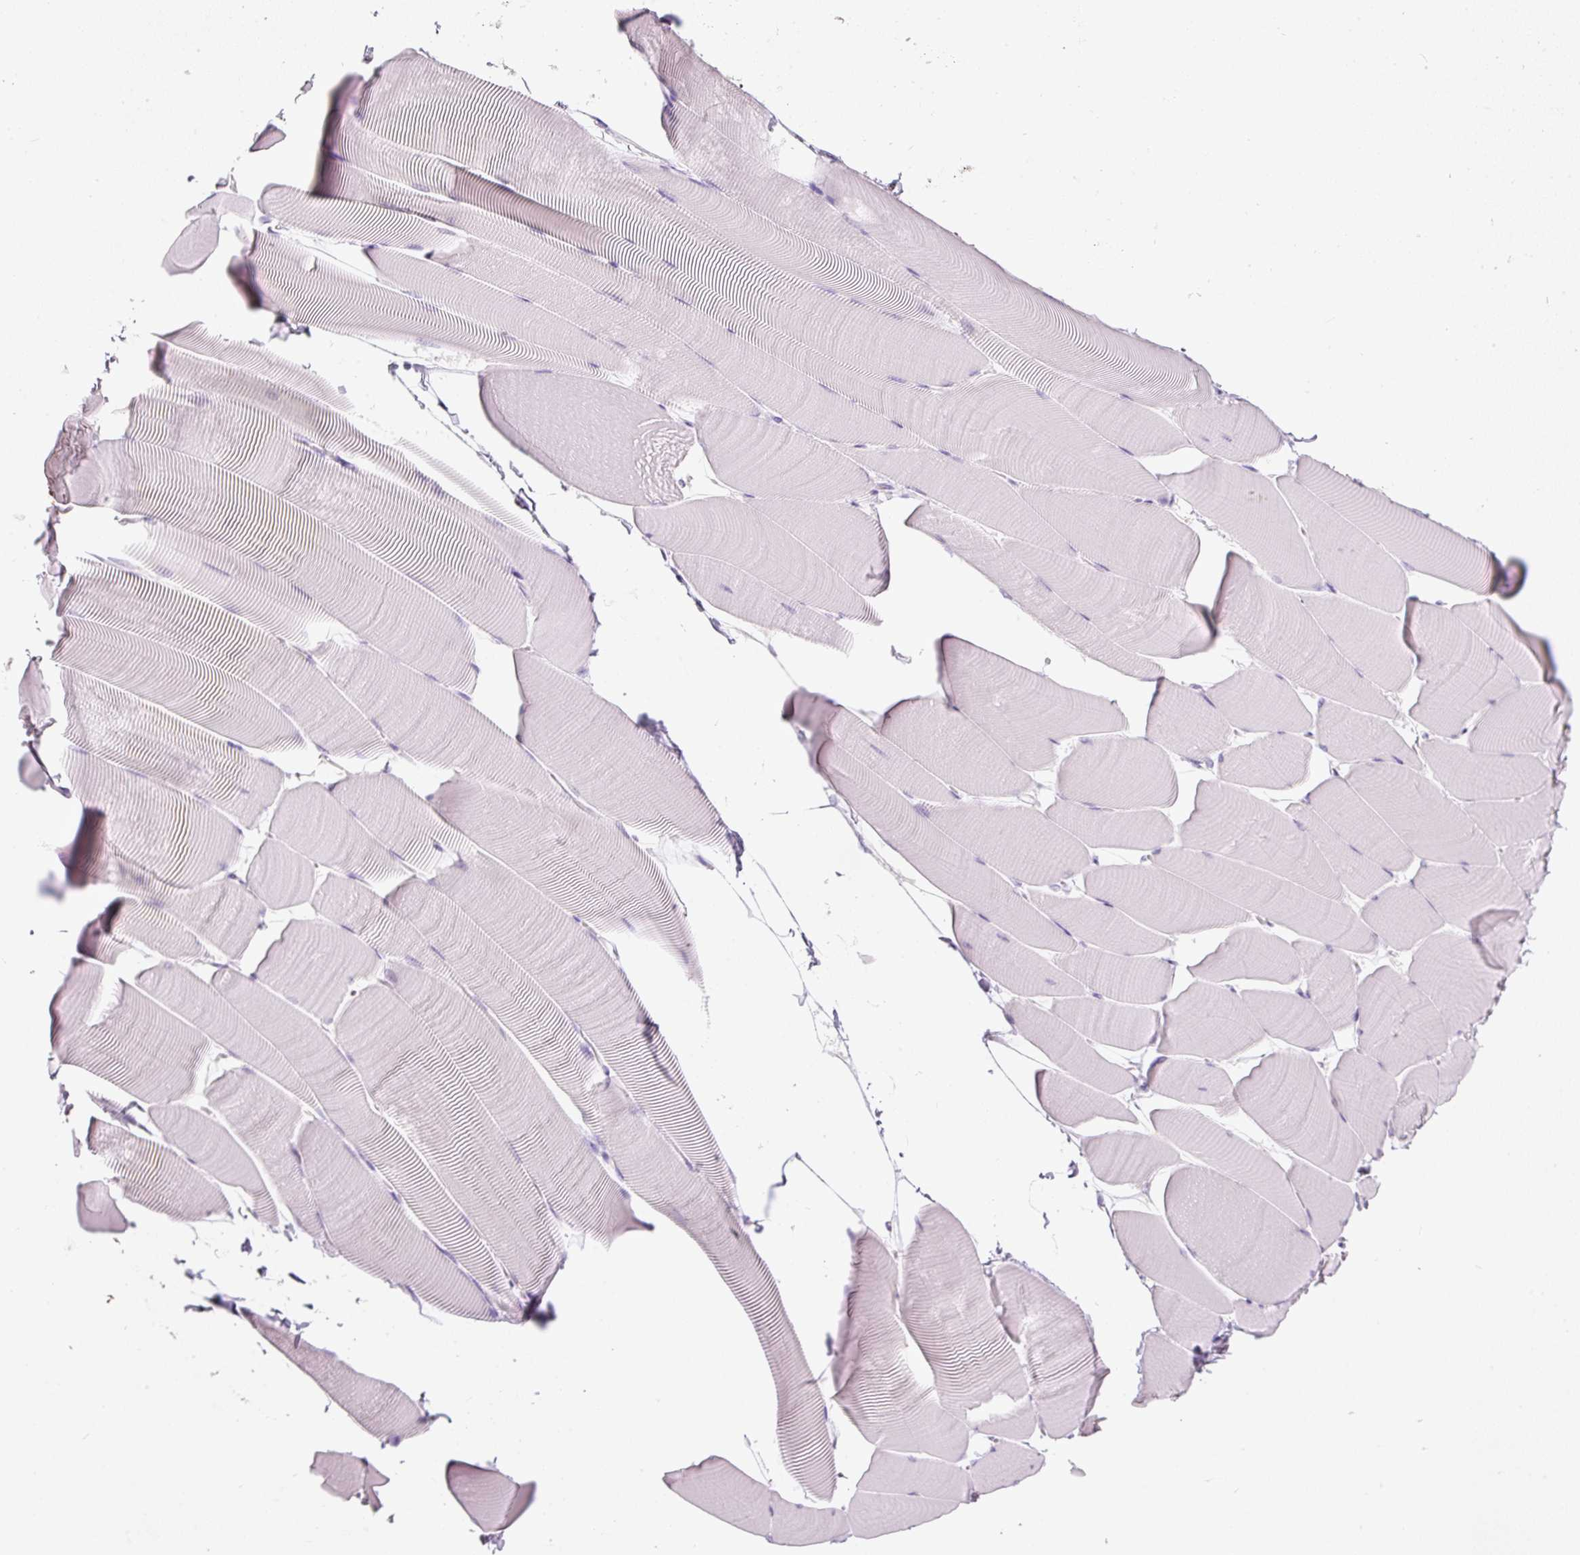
{"staining": {"intensity": "negative", "quantity": "none", "location": "none"}, "tissue": "skeletal muscle", "cell_type": "Myocytes", "image_type": "normal", "snomed": [{"axis": "morphology", "description": "Normal tissue, NOS"}, {"axis": "topography", "description": "Skeletal muscle"}], "caption": "Immunohistochemistry (IHC) micrograph of normal skeletal muscle: skeletal muscle stained with DAB displays no significant protein staining in myocytes.", "gene": "DNM1", "patient": {"sex": "male", "age": 25}}